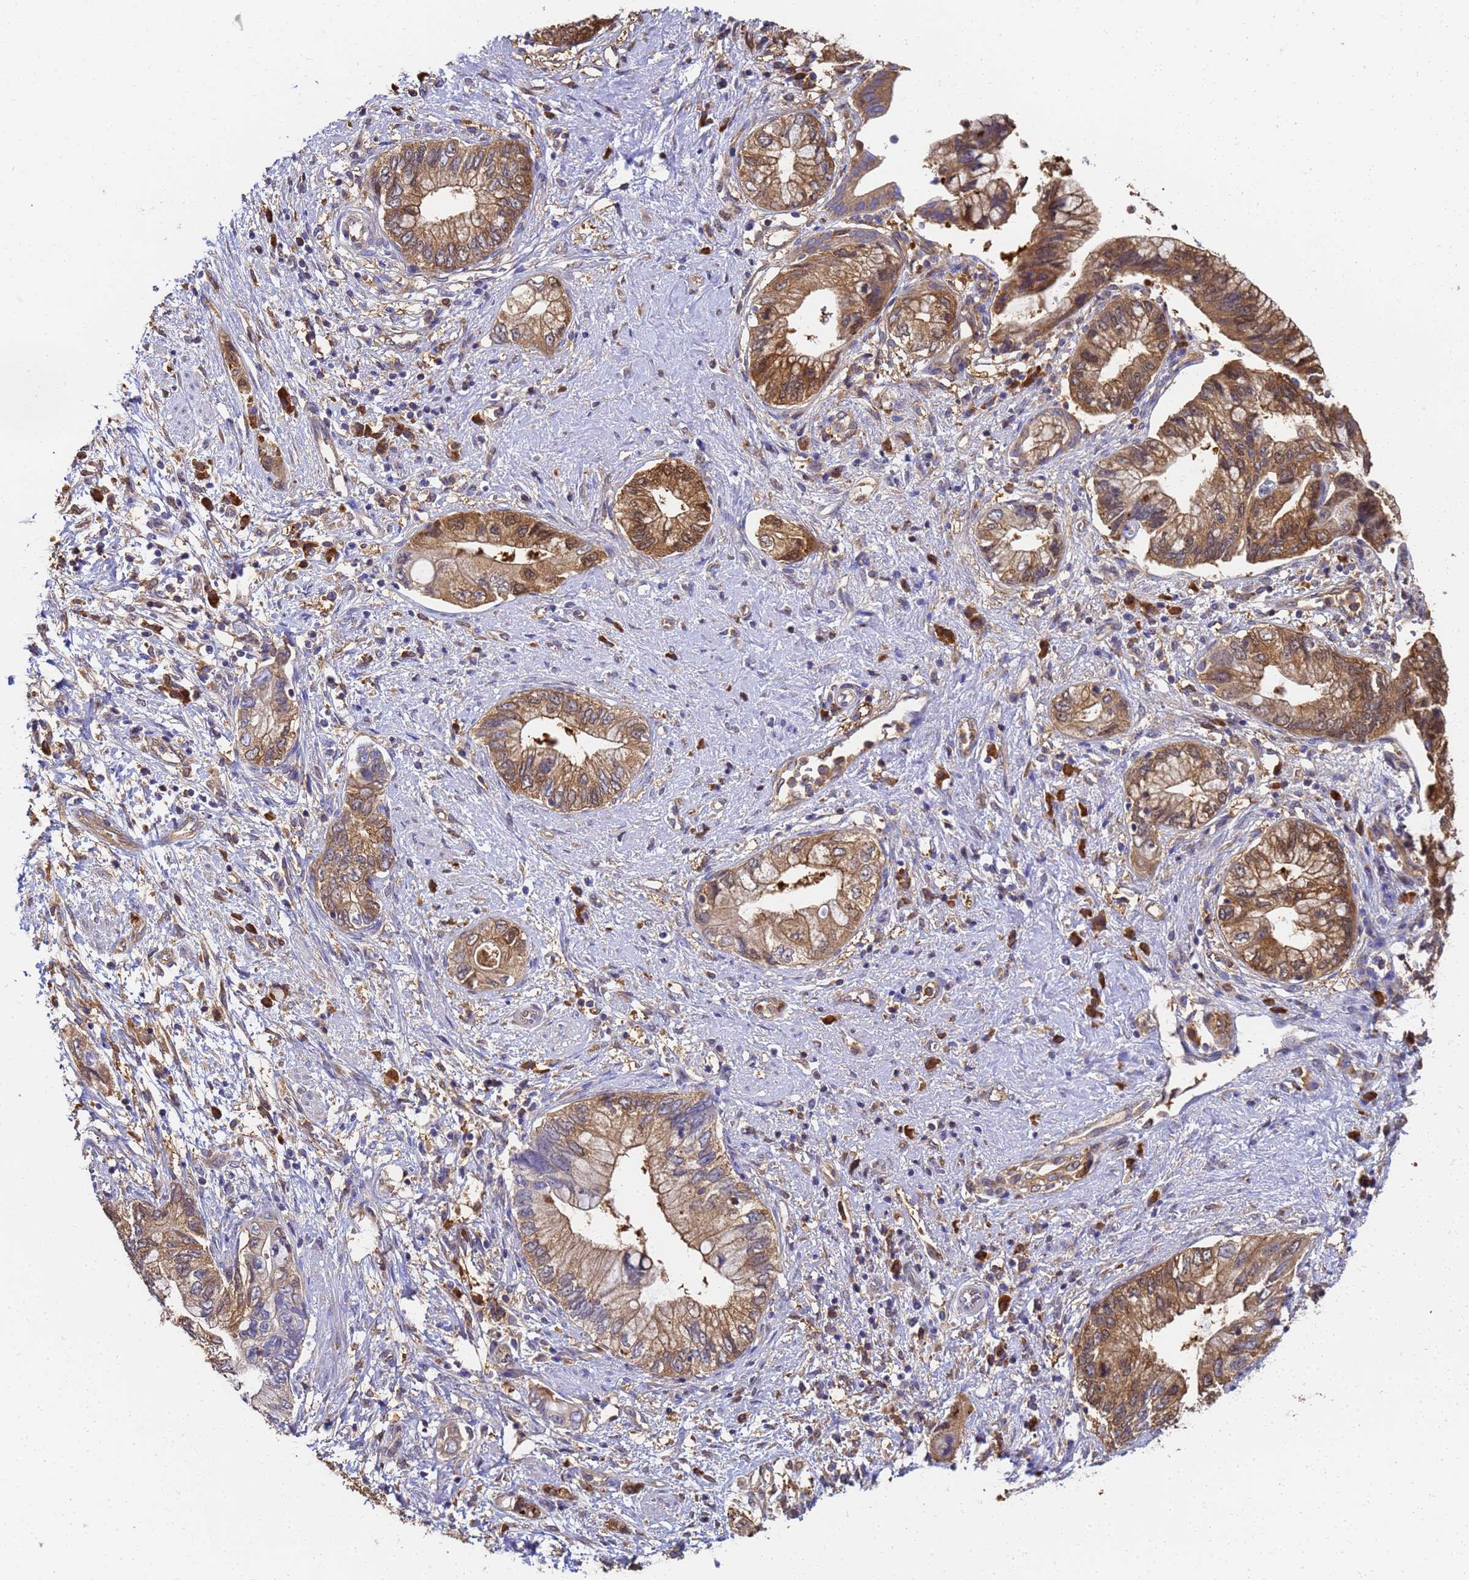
{"staining": {"intensity": "moderate", "quantity": ">75%", "location": "cytoplasmic/membranous"}, "tissue": "pancreatic cancer", "cell_type": "Tumor cells", "image_type": "cancer", "snomed": [{"axis": "morphology", "description": "Adenocarcinoma, NOS"}, {"axis": "topography", "description": "Pancreas"}], "caption": "Pancreatic cancer tissue exhibits moderate cytoplasmic/membranous expression in approximately >75% of tumor cells (DAB = brown stain, brightfield microscopy at high magnification).", "gene": "NME1-NME2", "patient": {"sex": "female", "age": 73}}